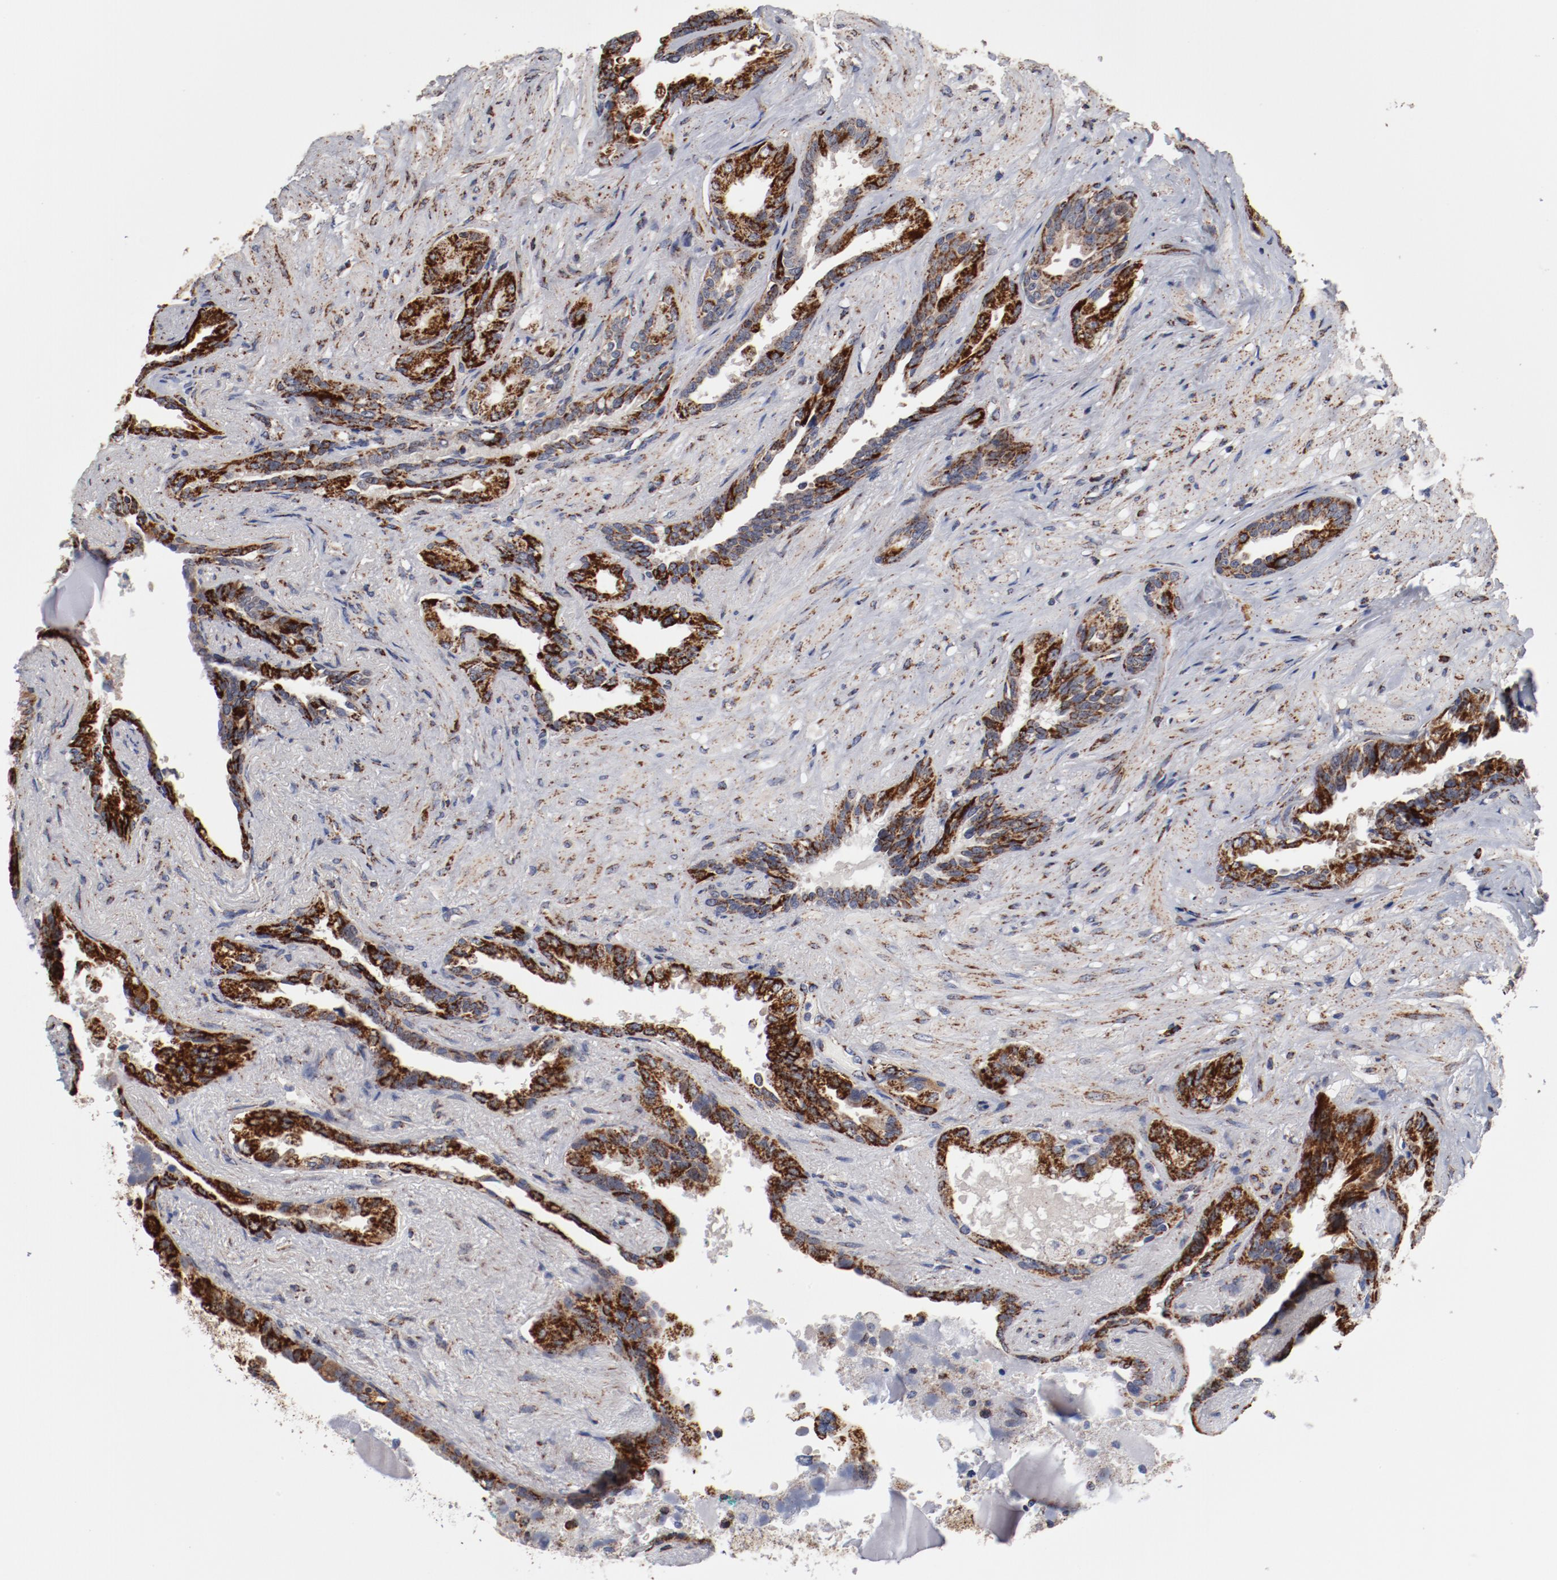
{"staining": {"intensity": "strong", "quantity": ">75%", "location": "cytoplasmic/membranous"}, "tissue": "seminal vesicle", "cell_type": "Glandular cells", "image_type": "normal", "snomed": [{"axis": "morphology", "description": "Normal tissue, NOS"}, {"axis": "topography", "description": "Seminal veicle"}], "caption": "This is an image of immunohistochemistry staining of benign seminal vesicle, which shows strong staining in the cytoplasmic/membranous of glandular cells.", "gene": "NDUFV2", "patient": {"sex": "male", "age": 61}}